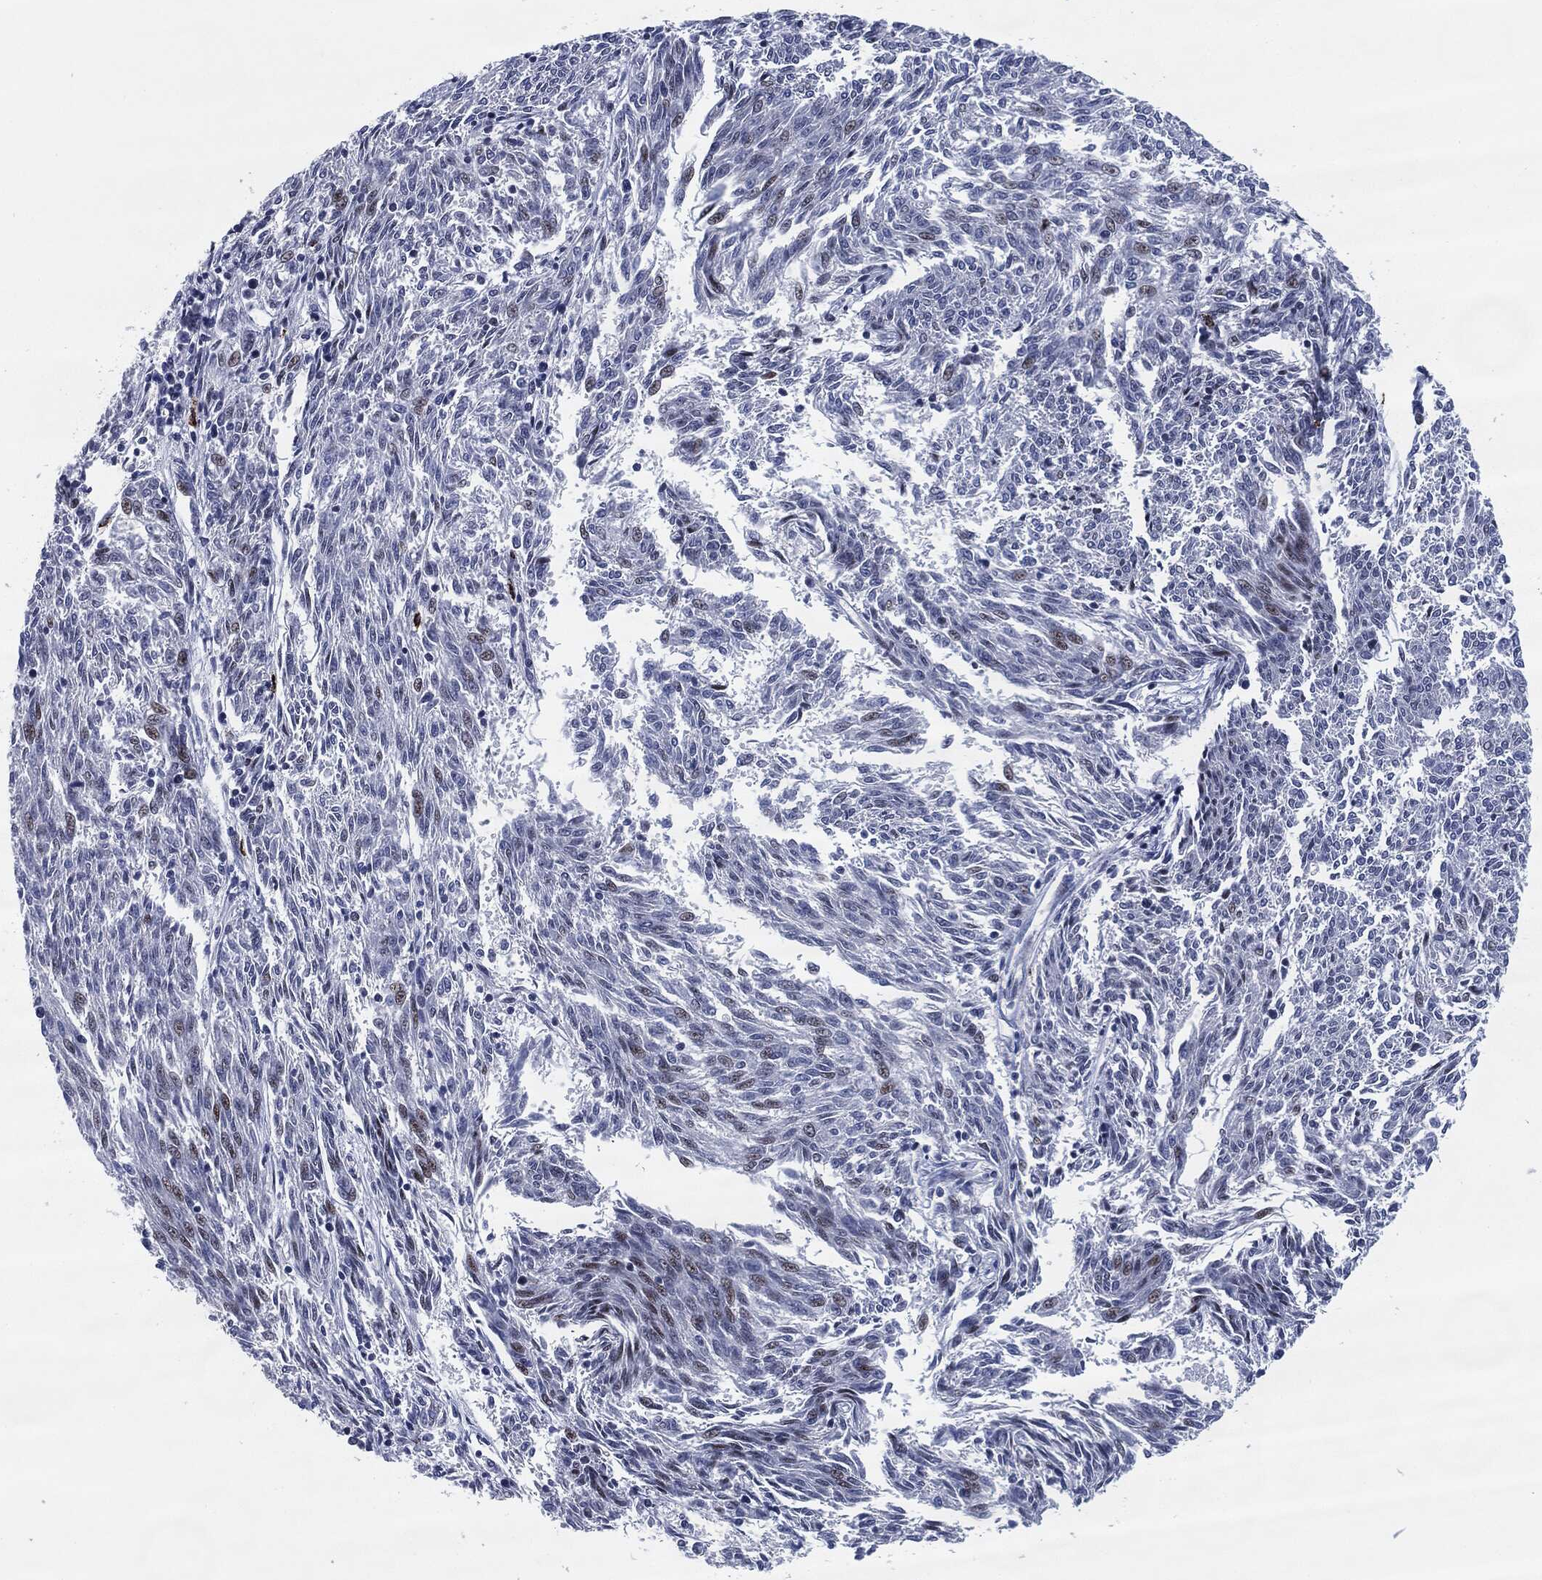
{"staining": {"intensity": "weak", "quantity": "<25%", "location": "nuclear"}, "tissue": "melanoma", "cell_type": "Tumor cells", "image_type": "cancer", "snomed": [{"axis": "morphology", "description": "Malignant melanoma, NOS"}, {"axis": "topography", "description": "Skin"}], "caption": "This photomicrograph is of malignant melanoma stained with IHC to label a protein in brown with the nuclei are counter-stained blue. There is no staining in tumor cells.", "gene": "MPO", "patient": {"sex": "female", "age": 72}}